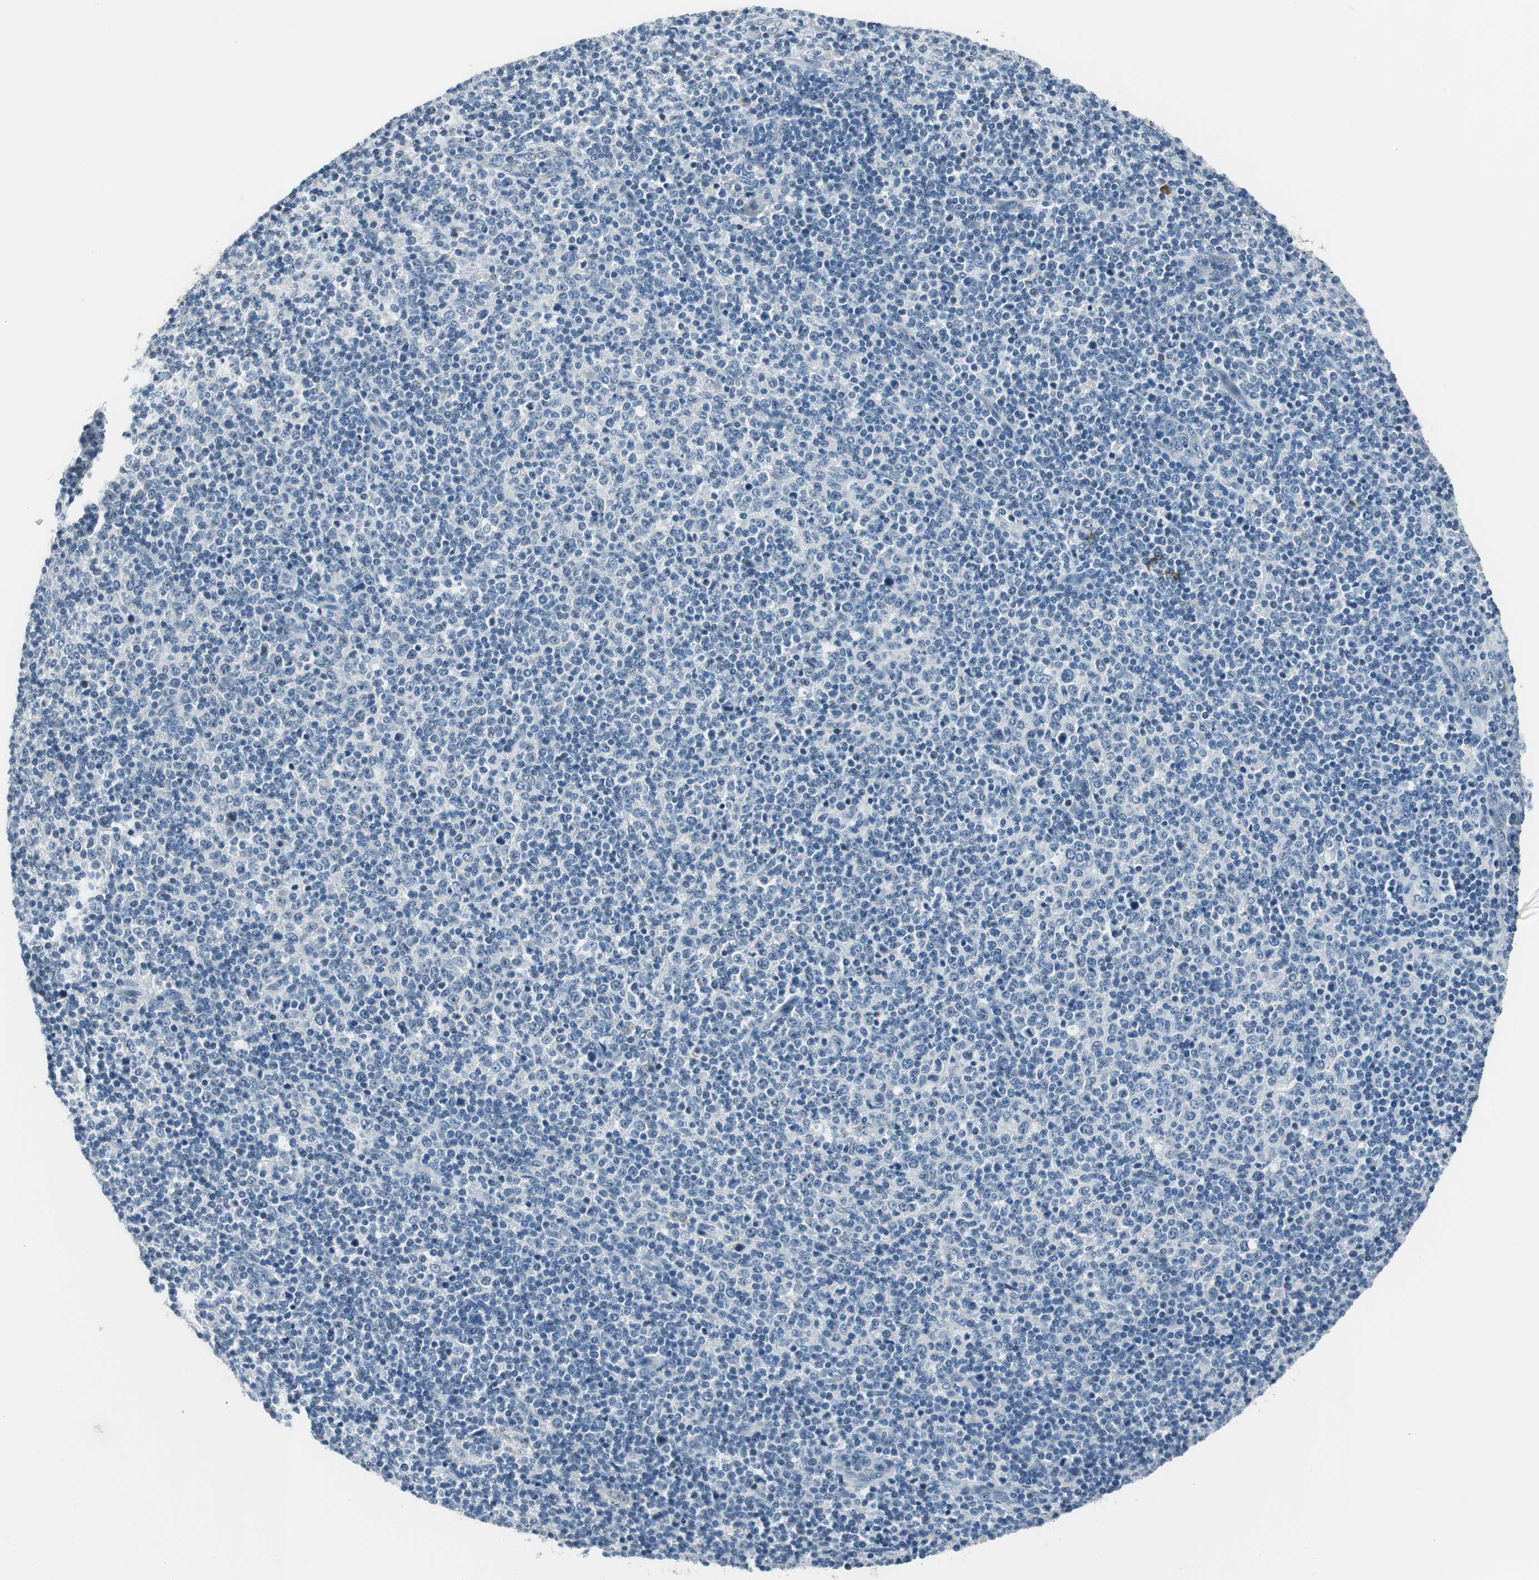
{"staining": {"intensity": "negative", "quantity": "none", "location": "none"}, "tissue": "lymphoma", "cell_type": "Tumor cells", "image_type": "cancer", "snomed": [{"axis": "morphology", "description": "Malignant lymphoma, non-Hodgkin's type, Low grade"}, {"axis": "topography", "description": "Lymph node"}], "caption": "An IHC image of lymphoma is shown. There is no staining in tumor cells of lymphoma.", "gene": "ME1", "patient": {"sex": "male", "age": 70}}